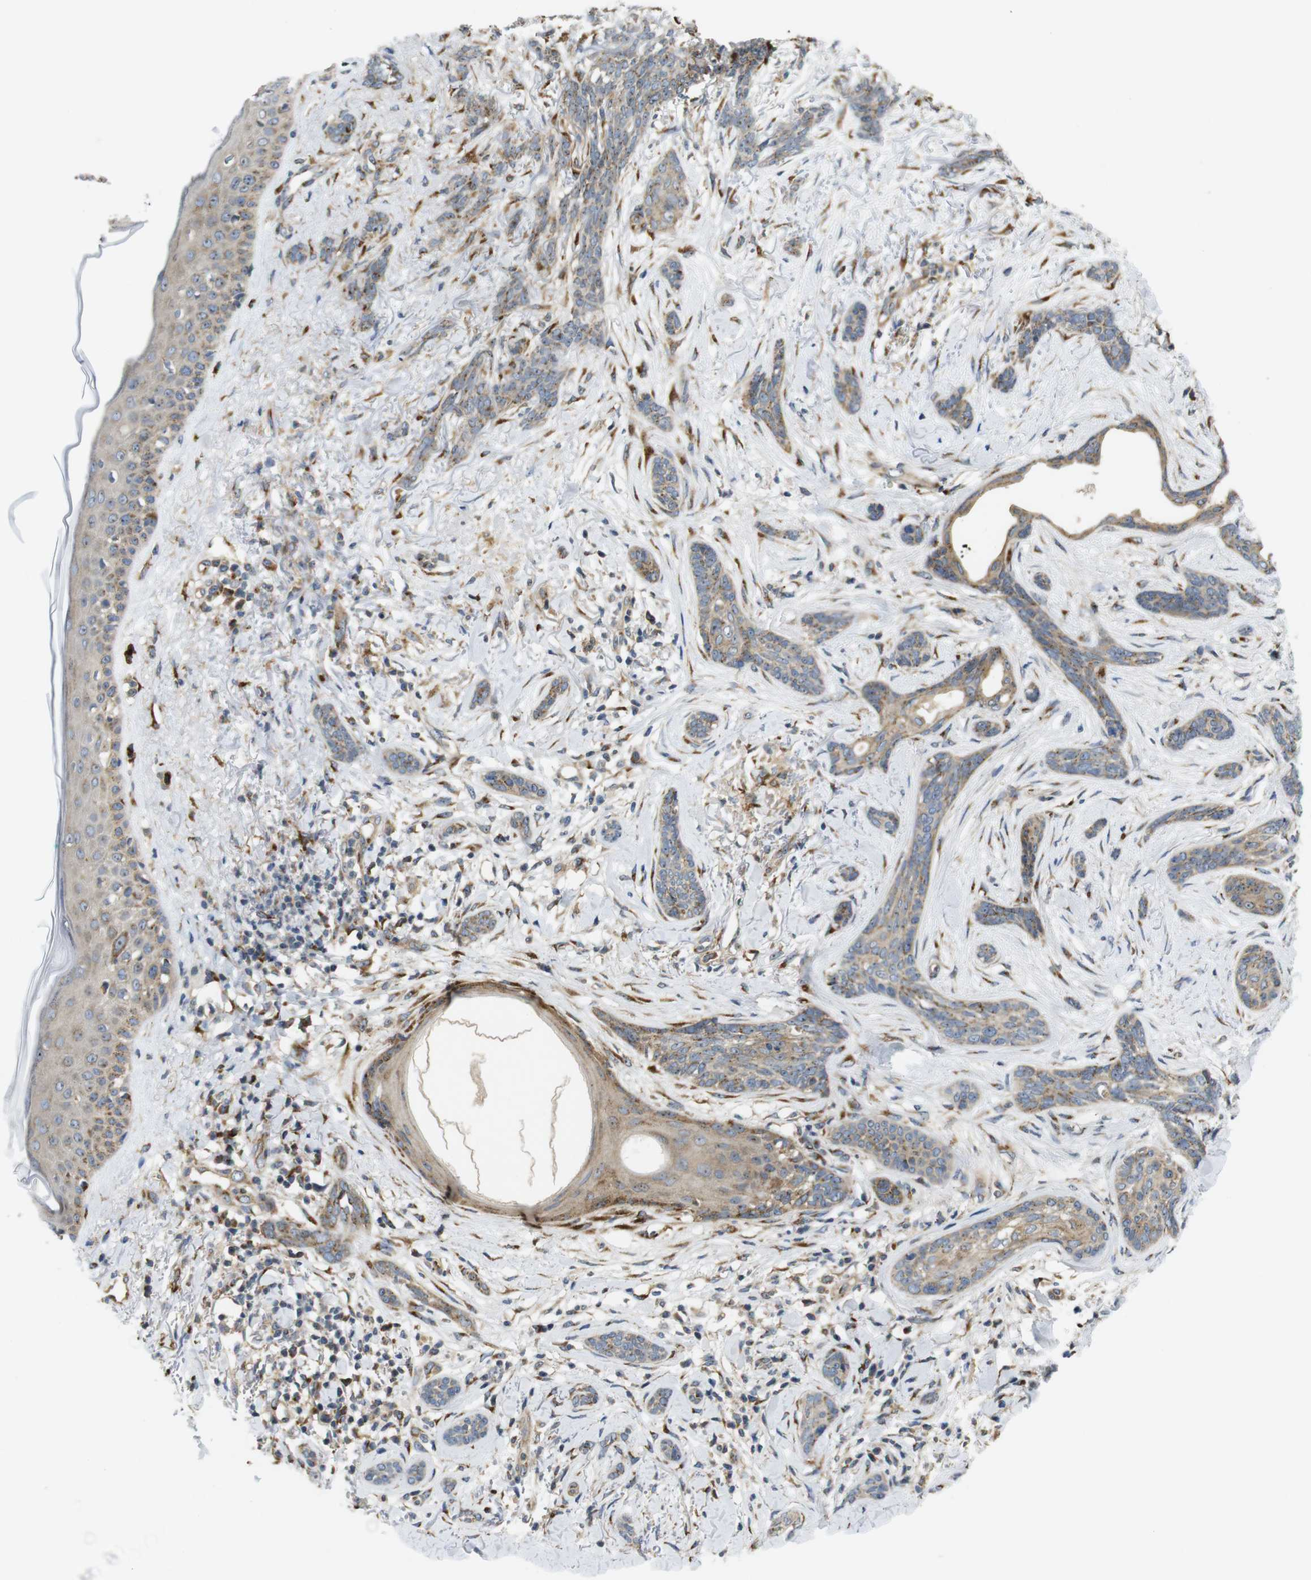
{"staining": {"intensity": "weak", "quantity": ">75%", "location": "cytoplasmic/membranous"}, "tissue": "skin cancer", "cell_type": "Tumor cells", "image_type": "cancer", "snomed": [{"axis": "morphology", "description": "Basal cell carcinoma"}, {"axis": "morphology", "description": "Adnexal tumor, benign"}, {"axis": "topography", "description": "Skin"}], "caption": "Immunohistochemical staining of human skin cancer (benign adnexal tumor) shows low levels of weak cytoplasmic/membranous protein positivity in approximately >75% of tumor cells.", "gene": "TMEM143", "patient": {"sex": "female", "age": 42}}